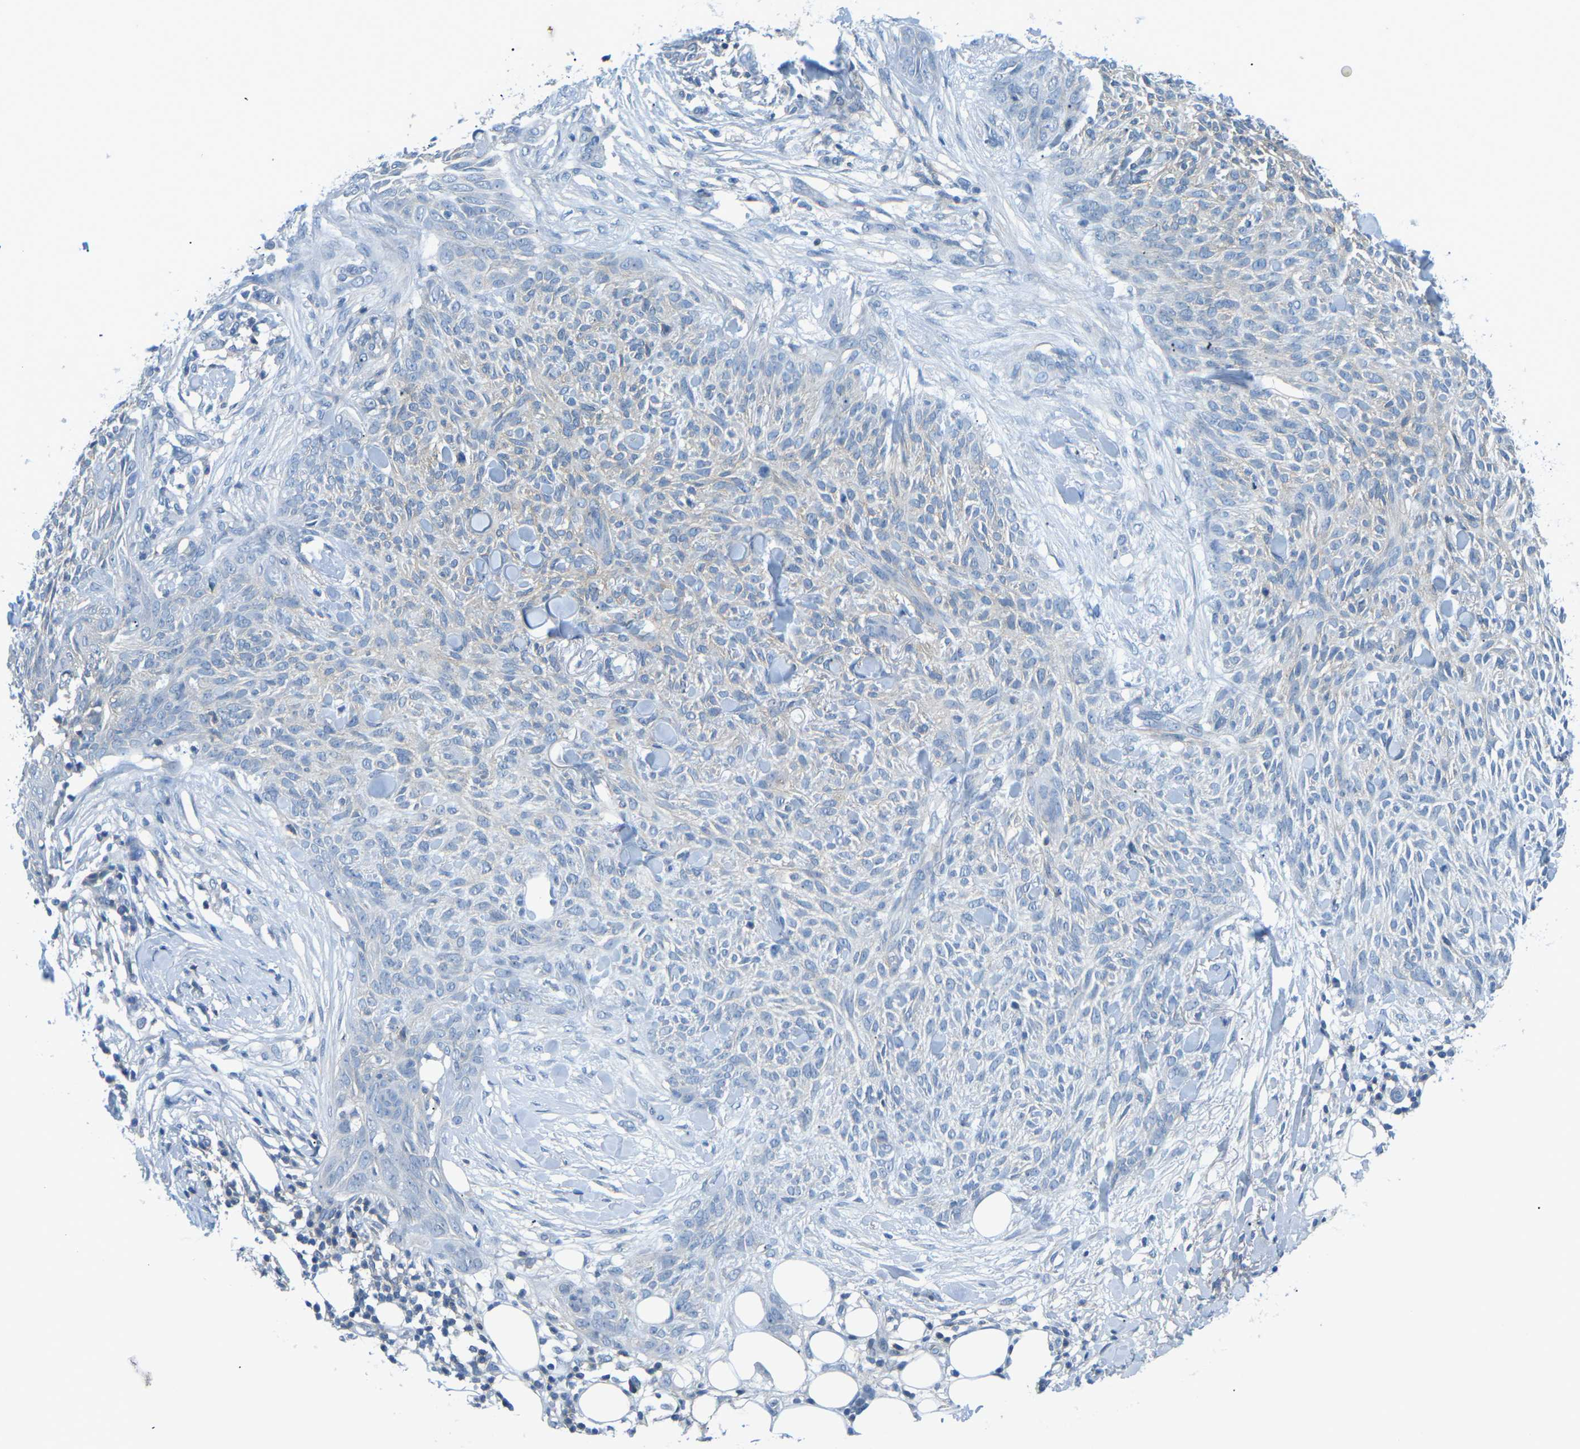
{"staining": {"intensity": "negative", "quantity": "none", "location": "none"}, "tissue": "skin cancer", "cell_type": "Tumor cells", "image_type": "cancer", "snomed": [{"axis": "morphology", "description": "Basal cell carcinoma"}, {"axis": "topography", "description": "Skin"}], "caption": "Tumor cells show no significant staining in skin basal cell carcinoma.", "gene": "CD47", "patient": {"sex": "female", "age": 84}}